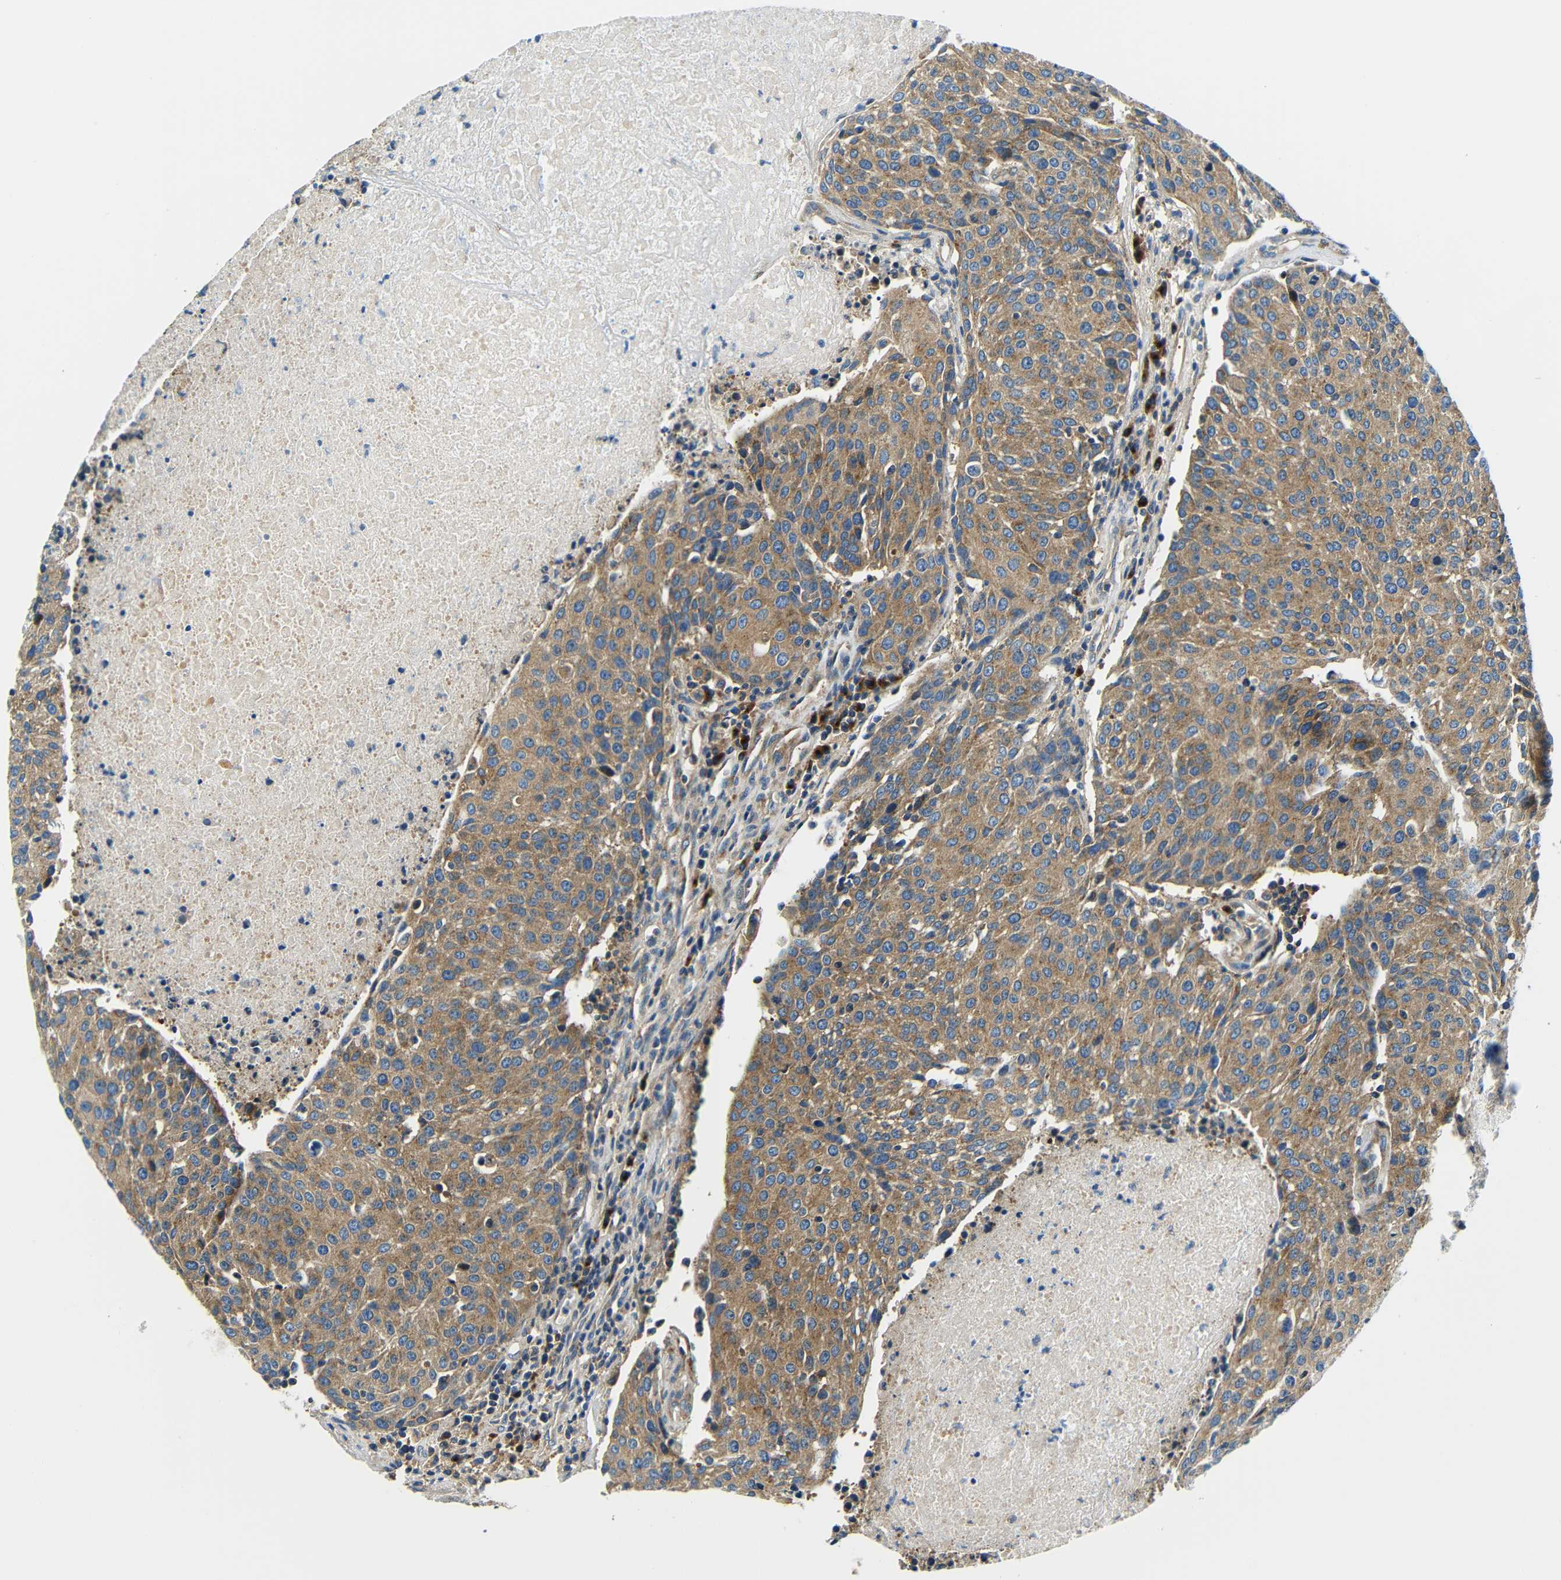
{"staining": {"intensity": "moderate", "quantity": ">75%", "location": "cytoplasmic/membranous"}, "tissue": "urothelial cancer", "cell_type": "Tumor cells", "image_type": "cancer", "snomed": [{"axis": "morphology", "description": "Urothelial carcinoma, High grade"}, {"axis": "topography", "description": "Urinary bladder"}], "caption": "Immunohistochemical staining of high-grade urothelial carcinoma reveals moderate cytoplasmic/membranous protein expression in about >75% of tumor cells.", "gene": "USO1", "patient": {"sex": "female", "age": 85}}